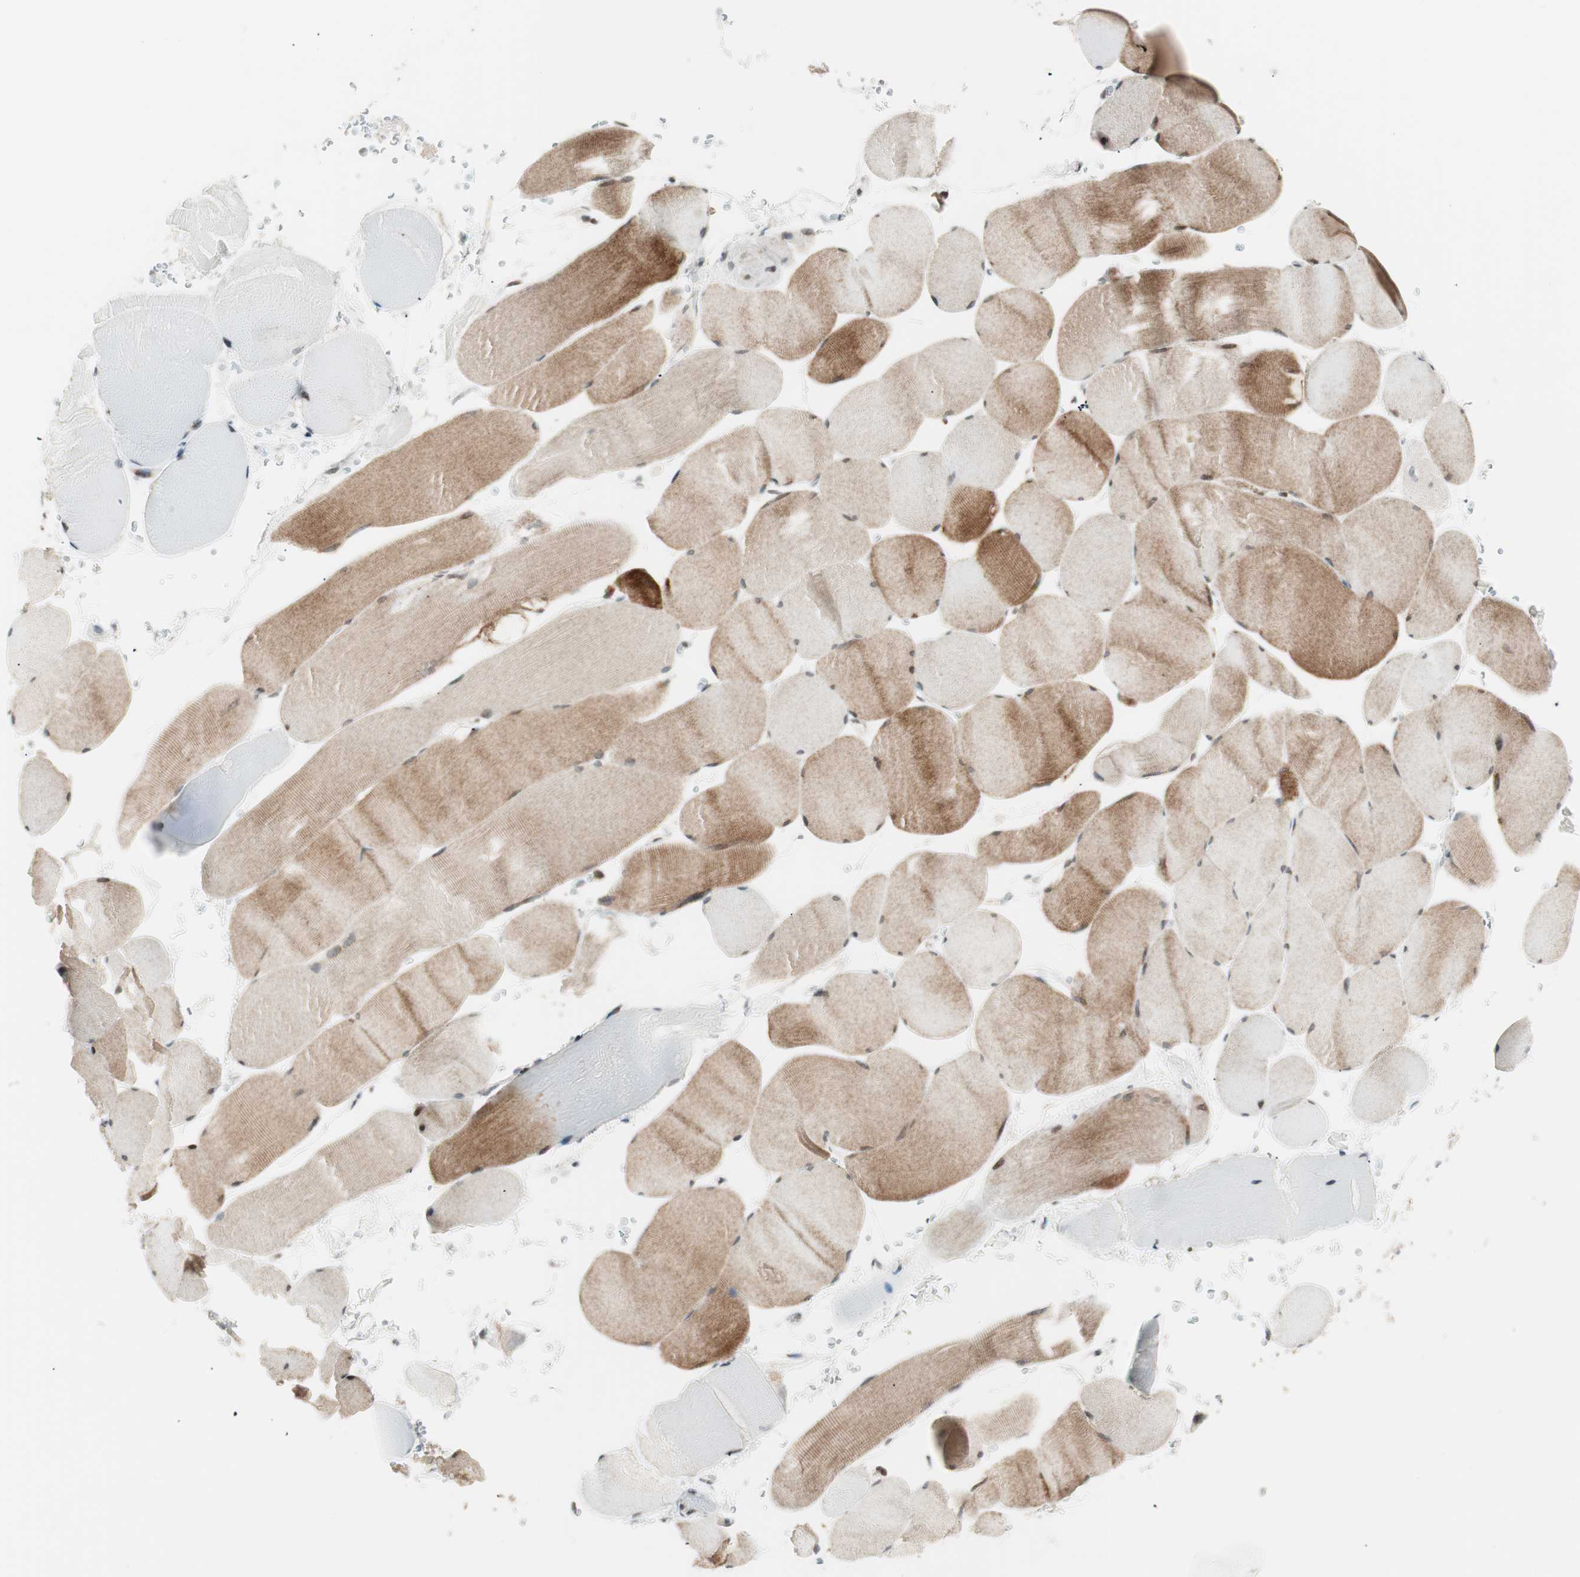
{"staining": {"intensity": "moderate", "quantity": "25%-75%", "location": "cytoplasmic/membranous"}, "tissue": "skeletal muscle", "cell_type": "Myocytes", "image_type": "normal", "snomed": [{"axis": "morphology", "description": "Normal tissue, NOS"}, {"axis": "topography", "description": "Skeletal muscle"}], "caption": "A histopathology image showing moderate cytoplasmic/membranous staining in about 25%-75% of myocytes in benign skeletal muscle, as visualized by brown immunohistochemical staining.", "gene": "TPT1", "patient": {"sex": "male", "age": 62}}